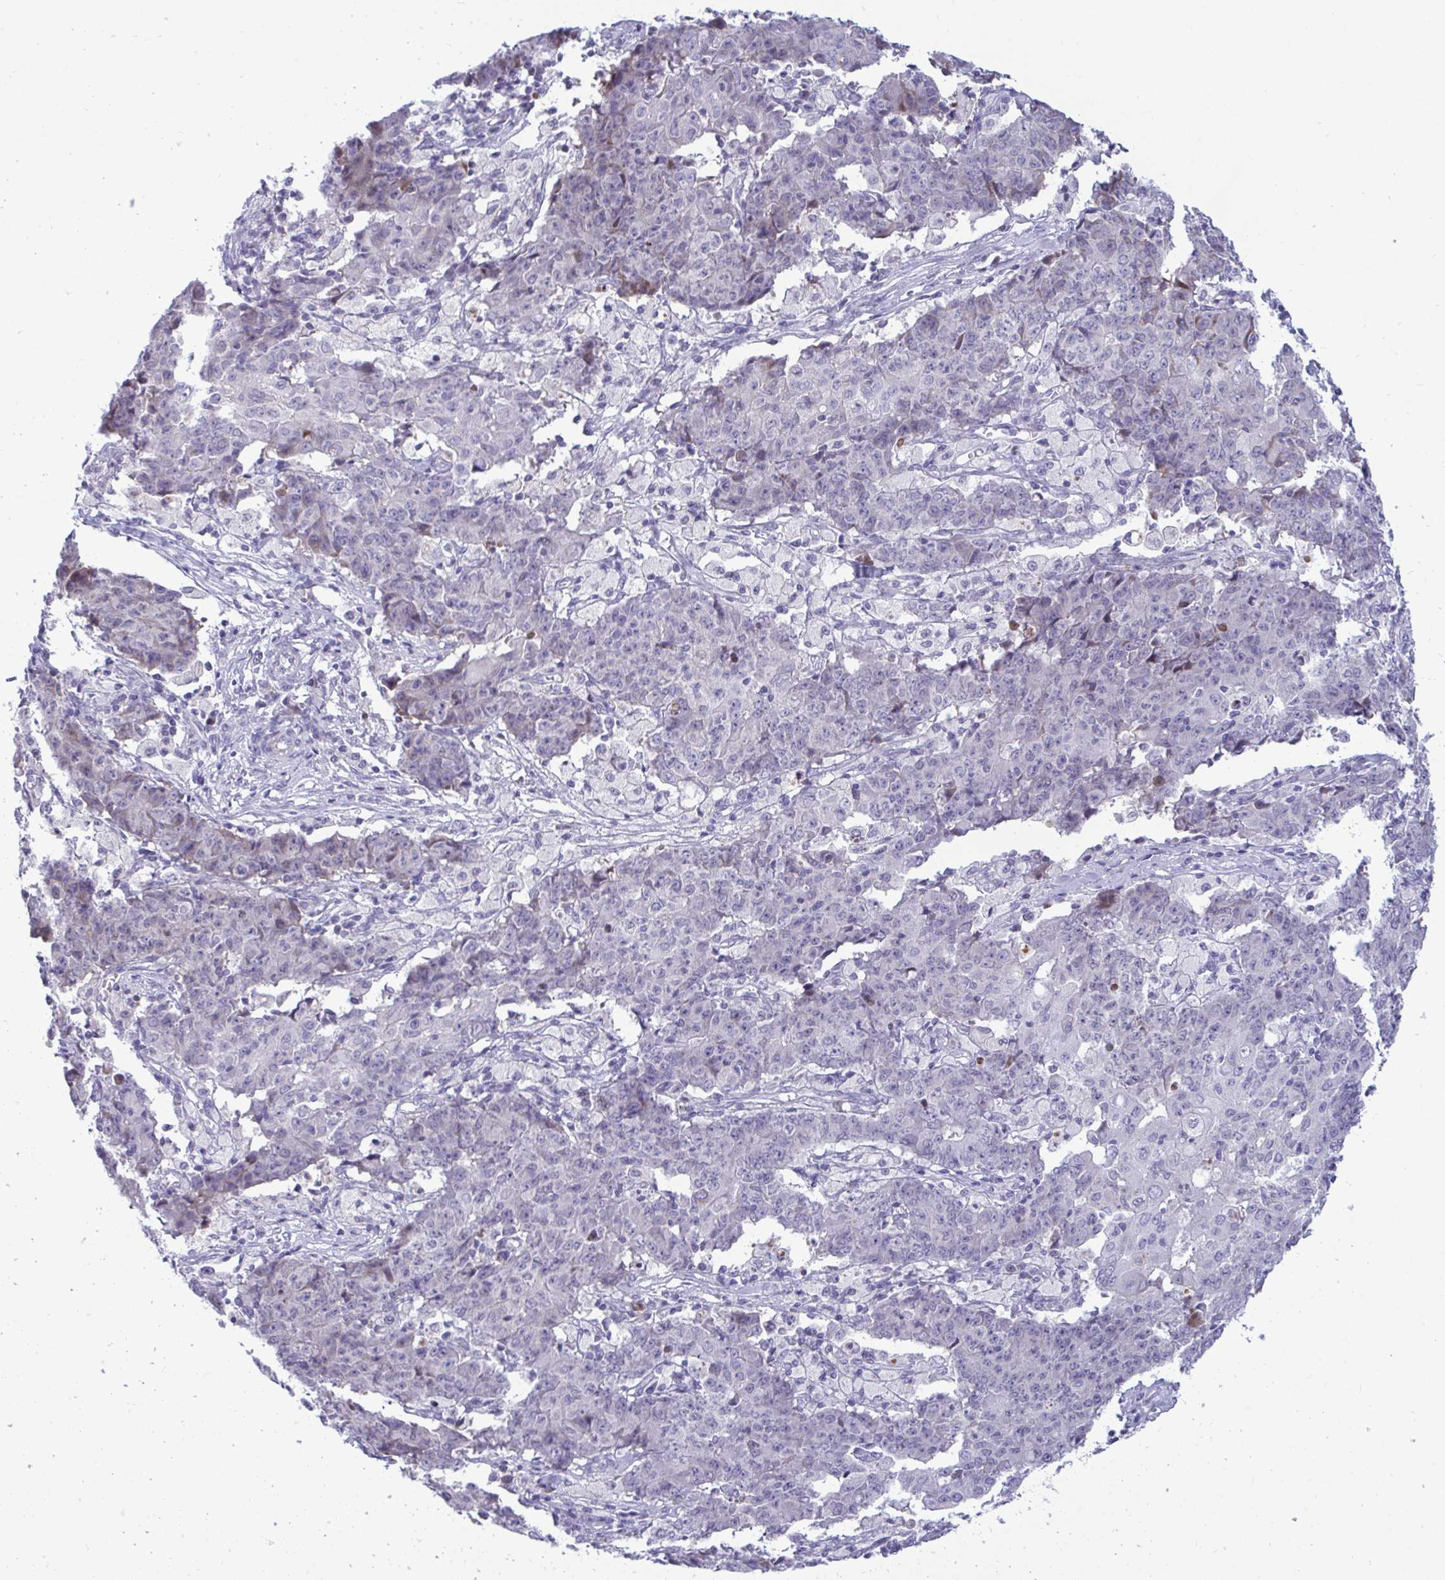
{"staining": {"intensity": "negative", "quantity": "none", "location": "none"}, "tissue": "ovarian cancer", "cell_type": "Tumor cells", "image_type": "cancer", "snomed": [{"axis": "morphology", "description": "Carcinoma, endometroid"}, {"axis": "topography", "description": "Ovary"}], "caption": "High magnification brightfield microscopy of endometroid carcinoma (ovarian) stained with DAB (3,3'-diaminobenzidine) (brown) and counterstained with hematoxylin (blue): tumor cells show no significant expression. (DAB IHC with hematoxylin counter stain).", "gene": "EPOP", "patient": {"sex": "female", "age": 42}}